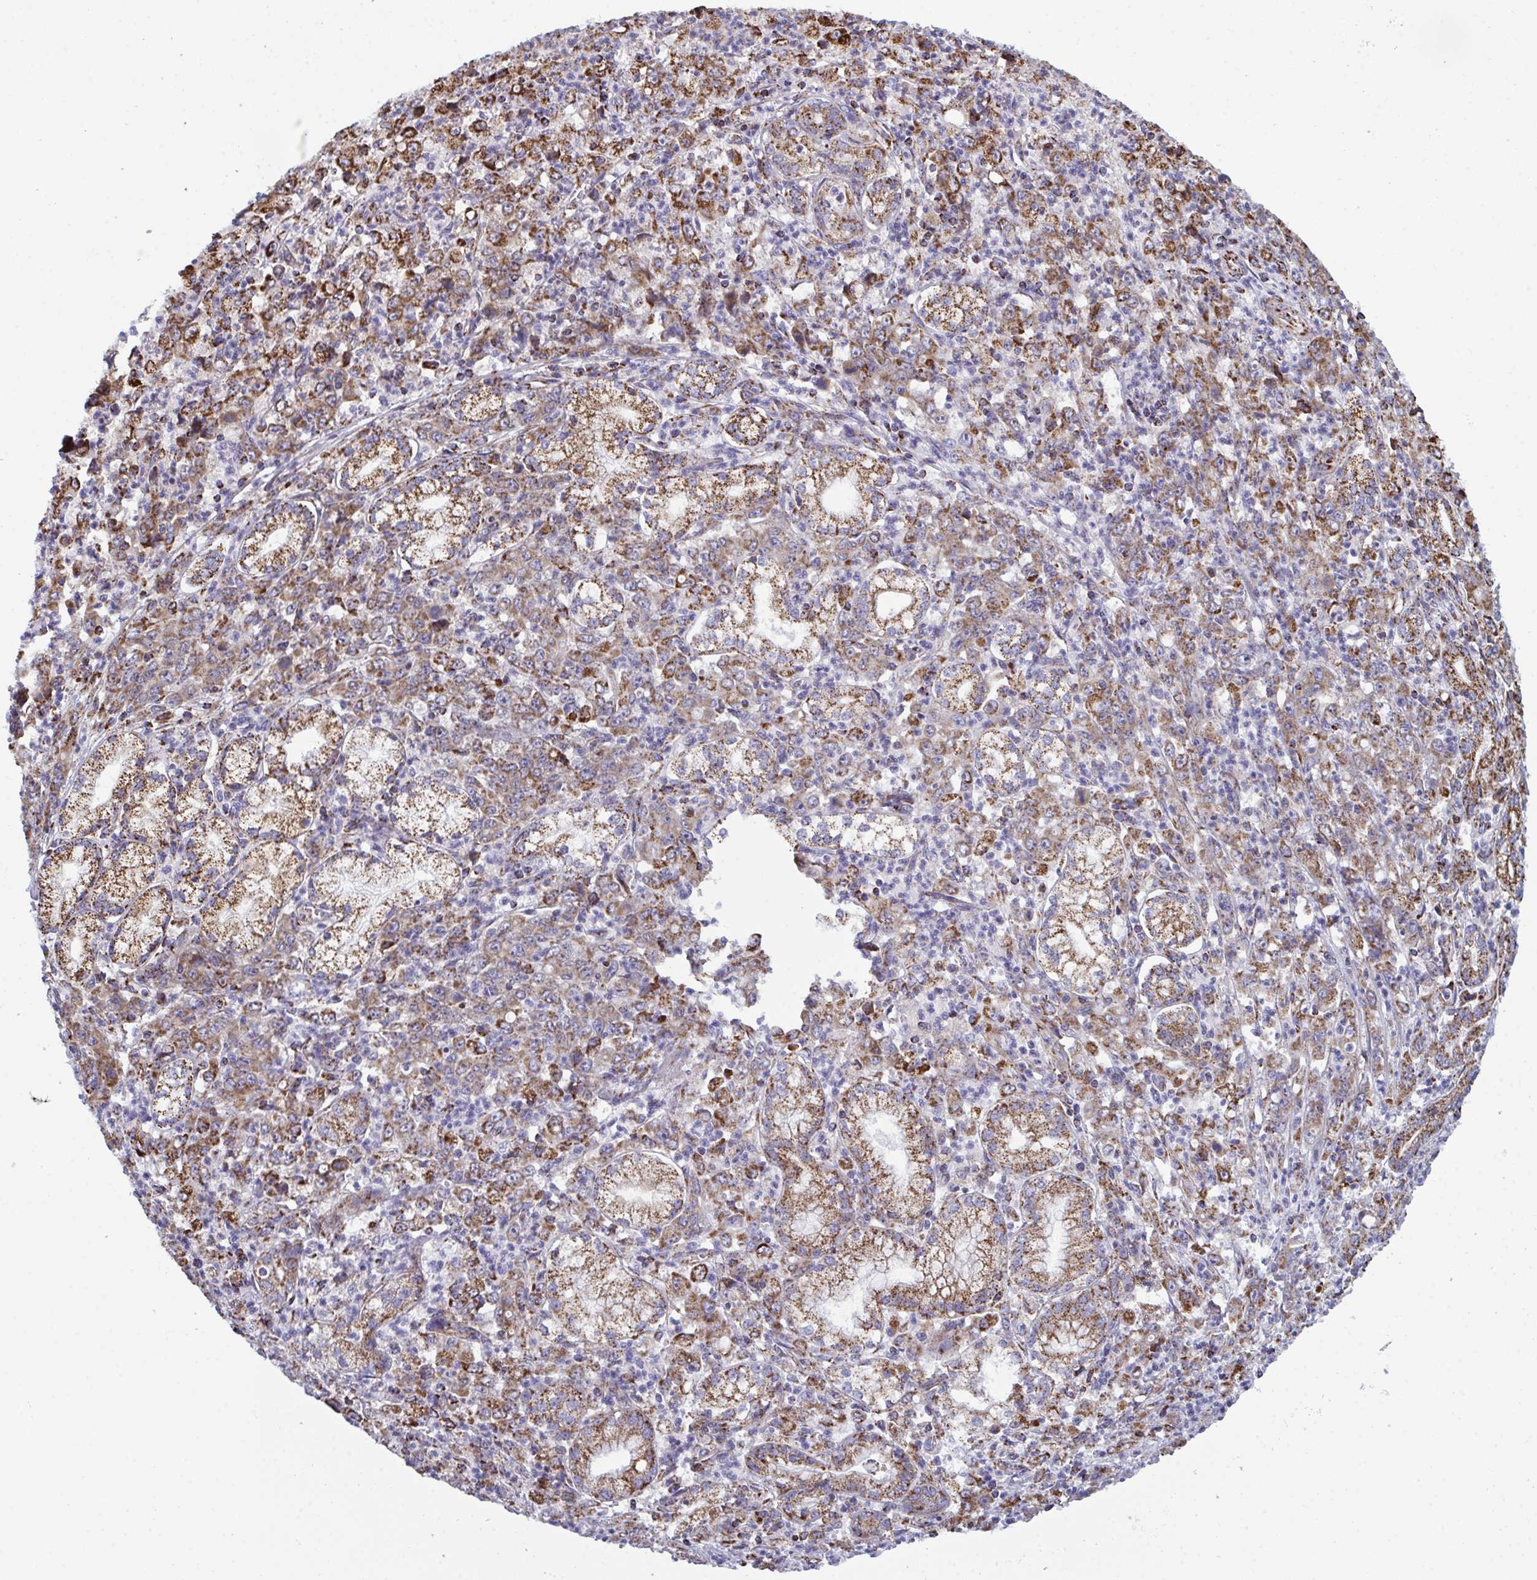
{"staining": {"intensity": "moderate", "quantity": ">75%", "location": "cytoplasmic/membranous"}, "tissue": "stomach cancer", "cell_type": "Tumor cells", "image_type": "cancer", "snomed": [{"axis": "morphology", "description": "Adenocarcinoma, NOS"}, {"axis": "topography", "description": "Stomach, lower"}], "caption": "Stomach cancer (adenocarcinoma) stained for a protein (brown) displays moderate cytoplasmic/membranous positive expression in about >75% of tumor cells.", "gene": "CSDE1", "patient": {"sex": "female", "age": 71}}